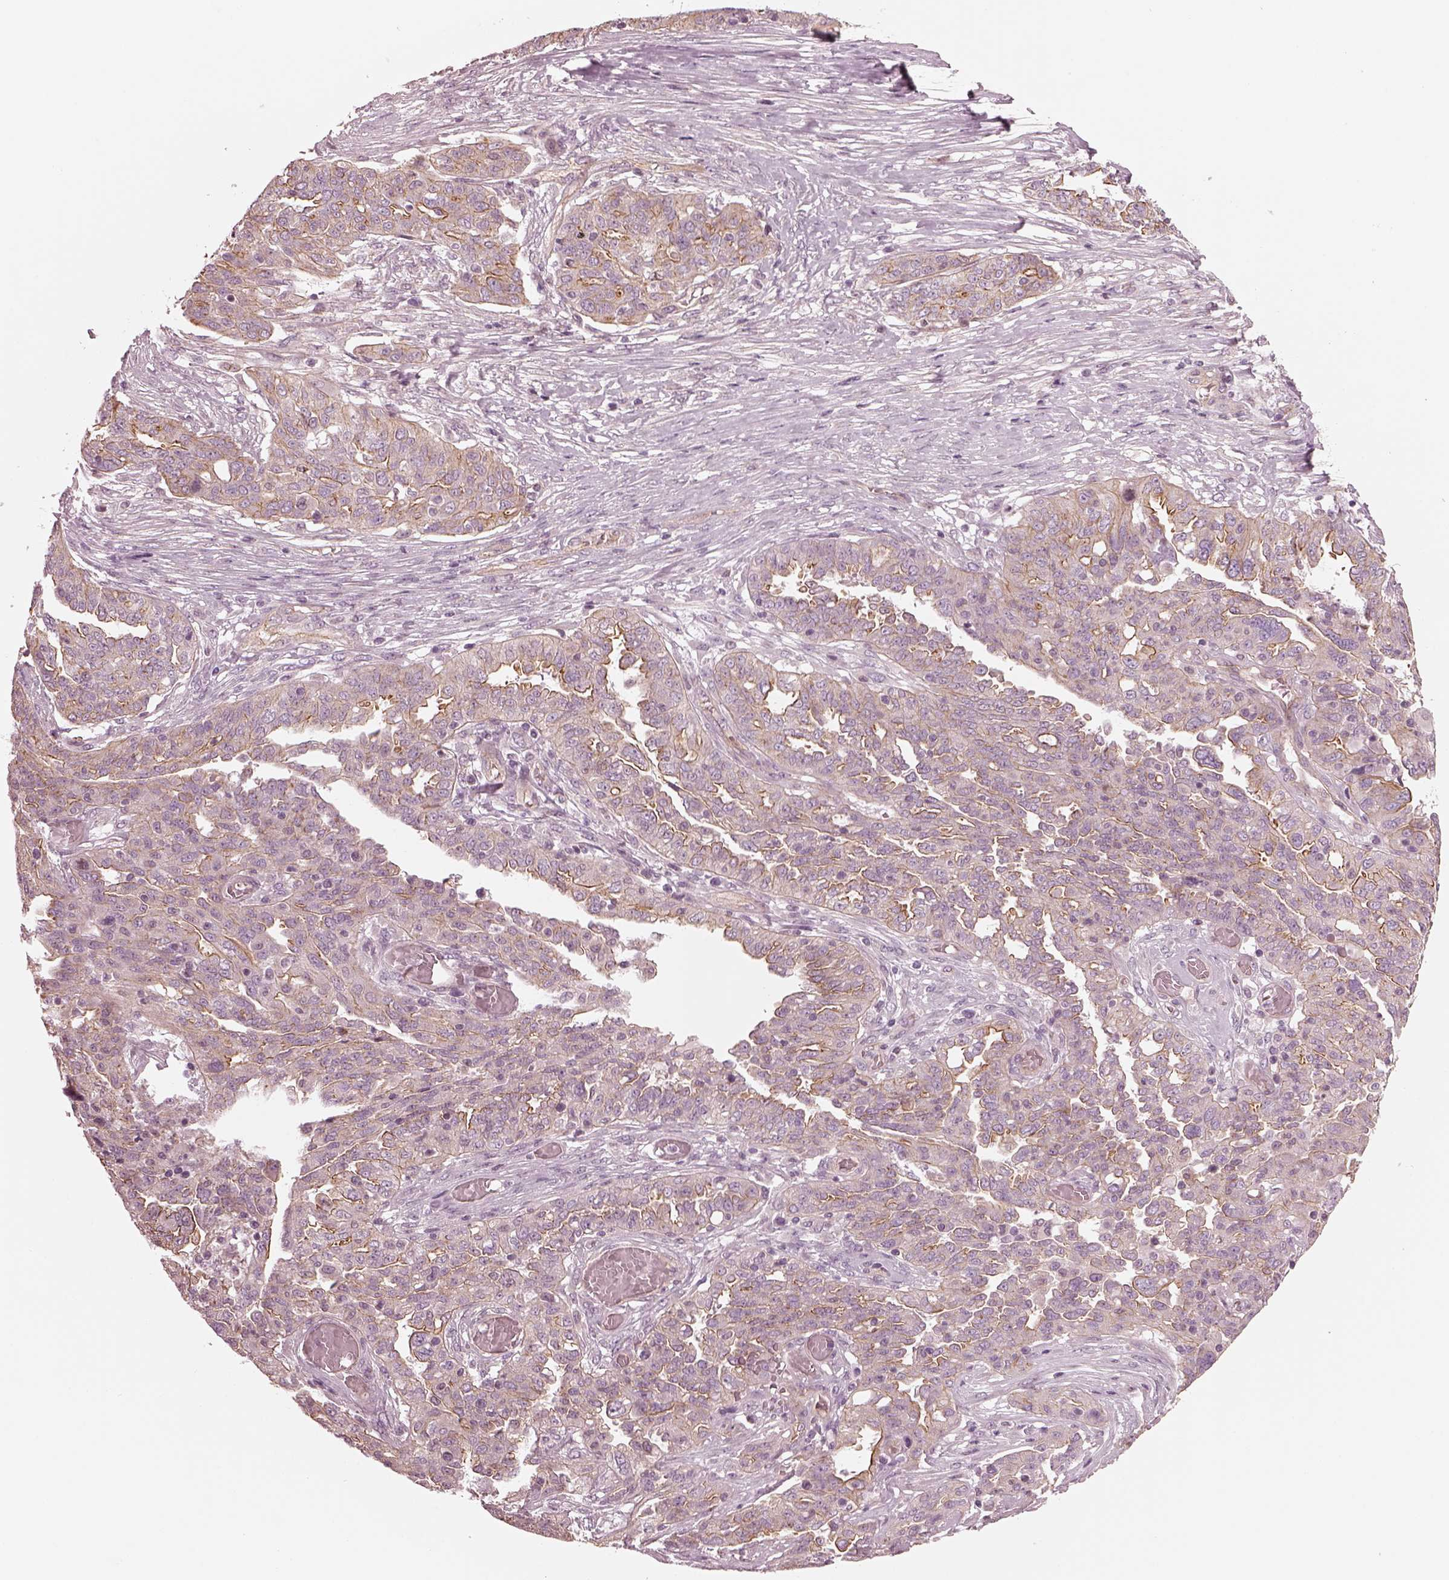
{"staining": {"intensity": "moderate", "quantity": ">75%", "location": "cytoplasmic/membranous"}, "tissue": "ovarian cancer", "cell_type": "Tumor cells", "image_type": "cancer", "snomed": [{"axis": "morphology", "description": "Cystadenocarcinoma, serous, NOS"}, {"axis": "topography", "description": "Ovary"}], "caption": "This histopathology image reveals IHC staining of ovarian cancer (serous cystadenocarcinoma), with medium moderate cytoplasmic/membranous expression in approximately >75% of tumor cells.", "gene": "ODAD1", "patient": {"sex": "female", "age": 67}}